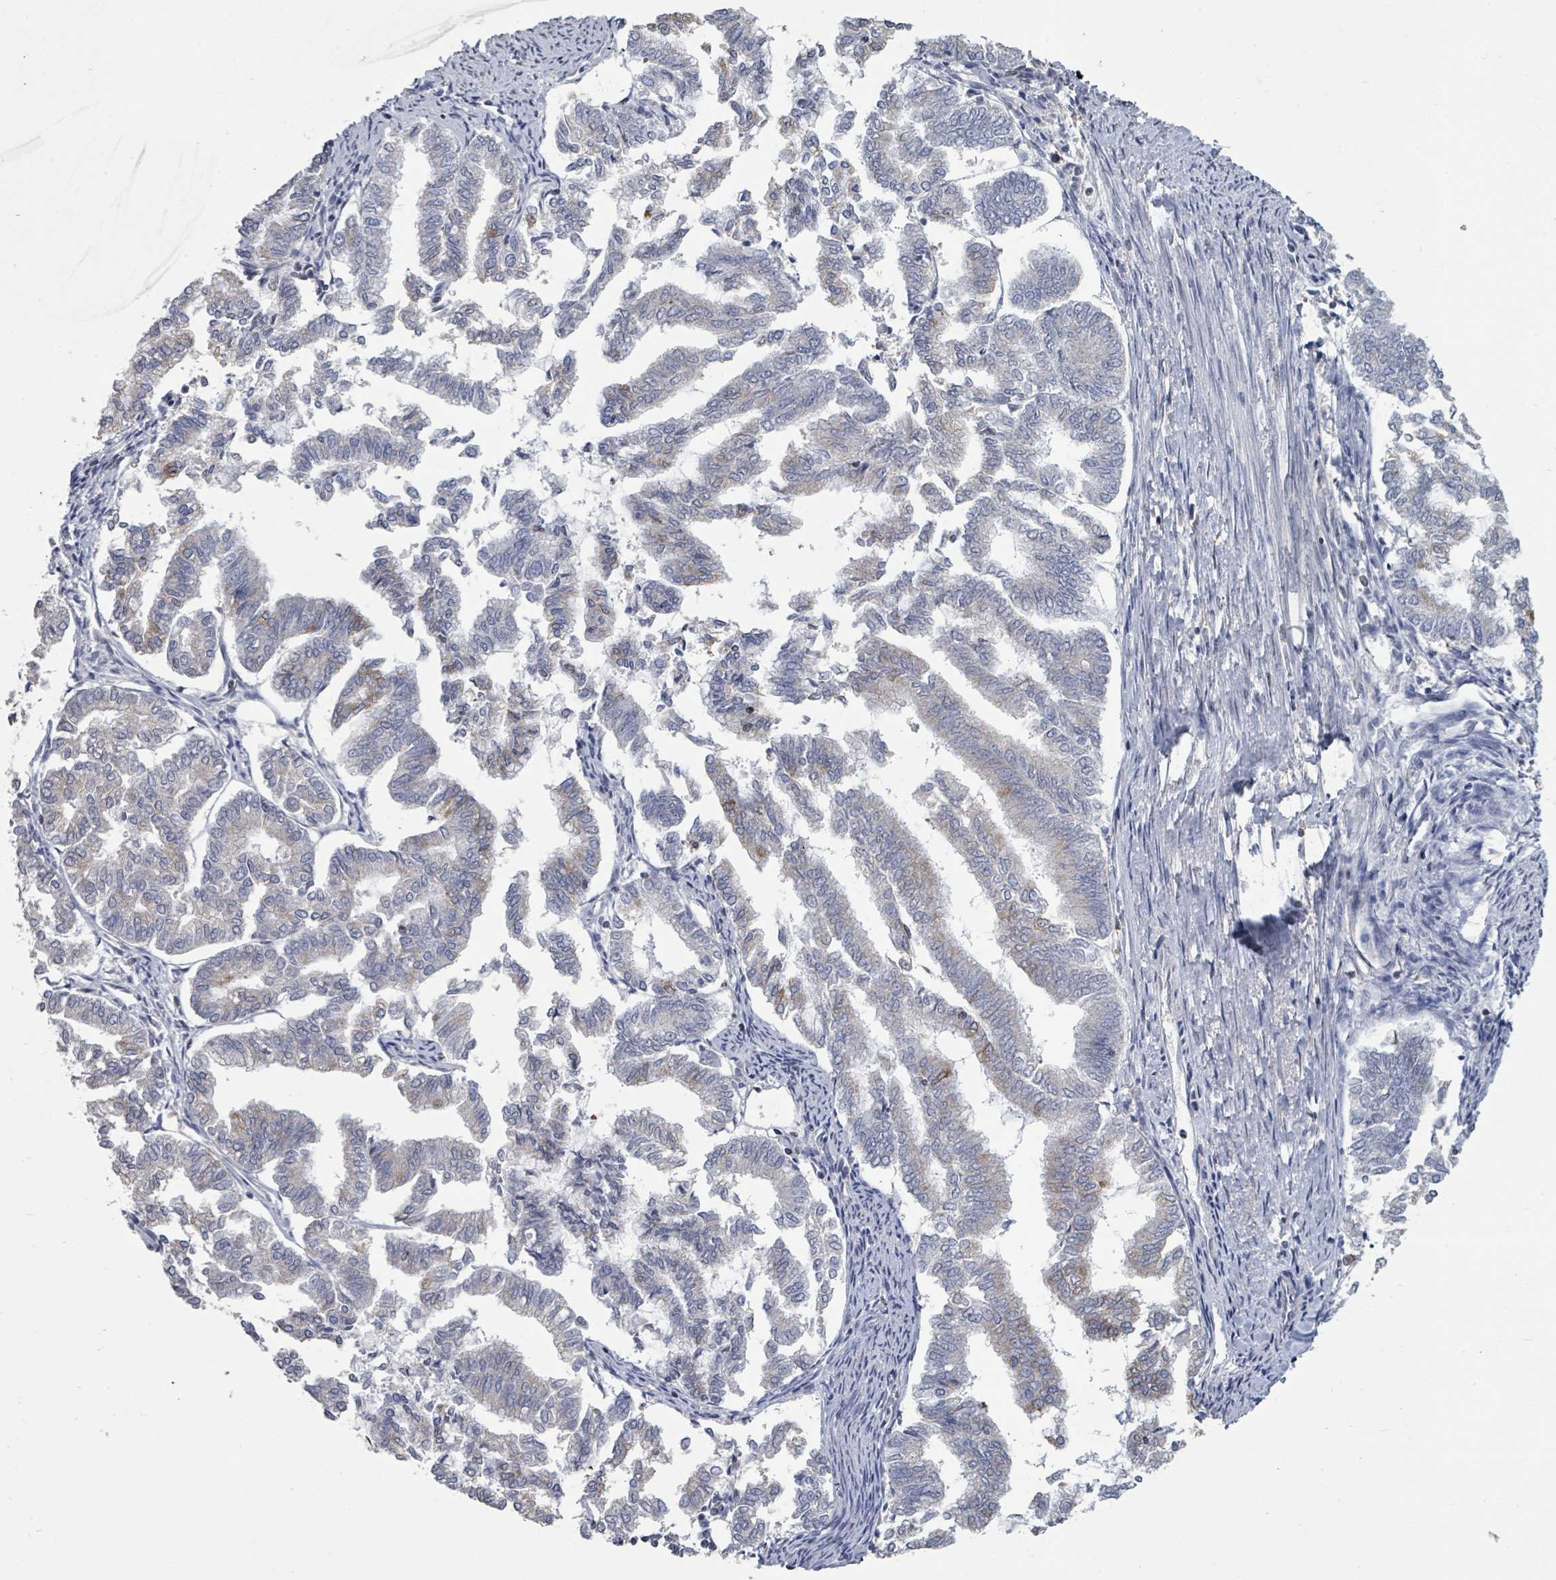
{"staining": {"intensity": "negative", "quantity": "none", "location": "none"}, "tissue": "endometrial cancer", "cell_type": "Tumor cells", "image_type": "cancer", "snomed": [{"axis": "morphology", "description": "Adenocarcinoma, NOS"}, {"axis": "topography", "description": "Endometrium"}], "caption": "DAB (3,3'-diaminobenzidine) immunohistochemical staining of endometrial cancer (adenocarcinoma) exhibits no significant positivity in tumor cells. The staining is performed using DAB brown chromogen with nuclei counter-stained in using hematoxylin.", "gene": "SLC9A7", "patient": {"sex": "female", "age": 79}}